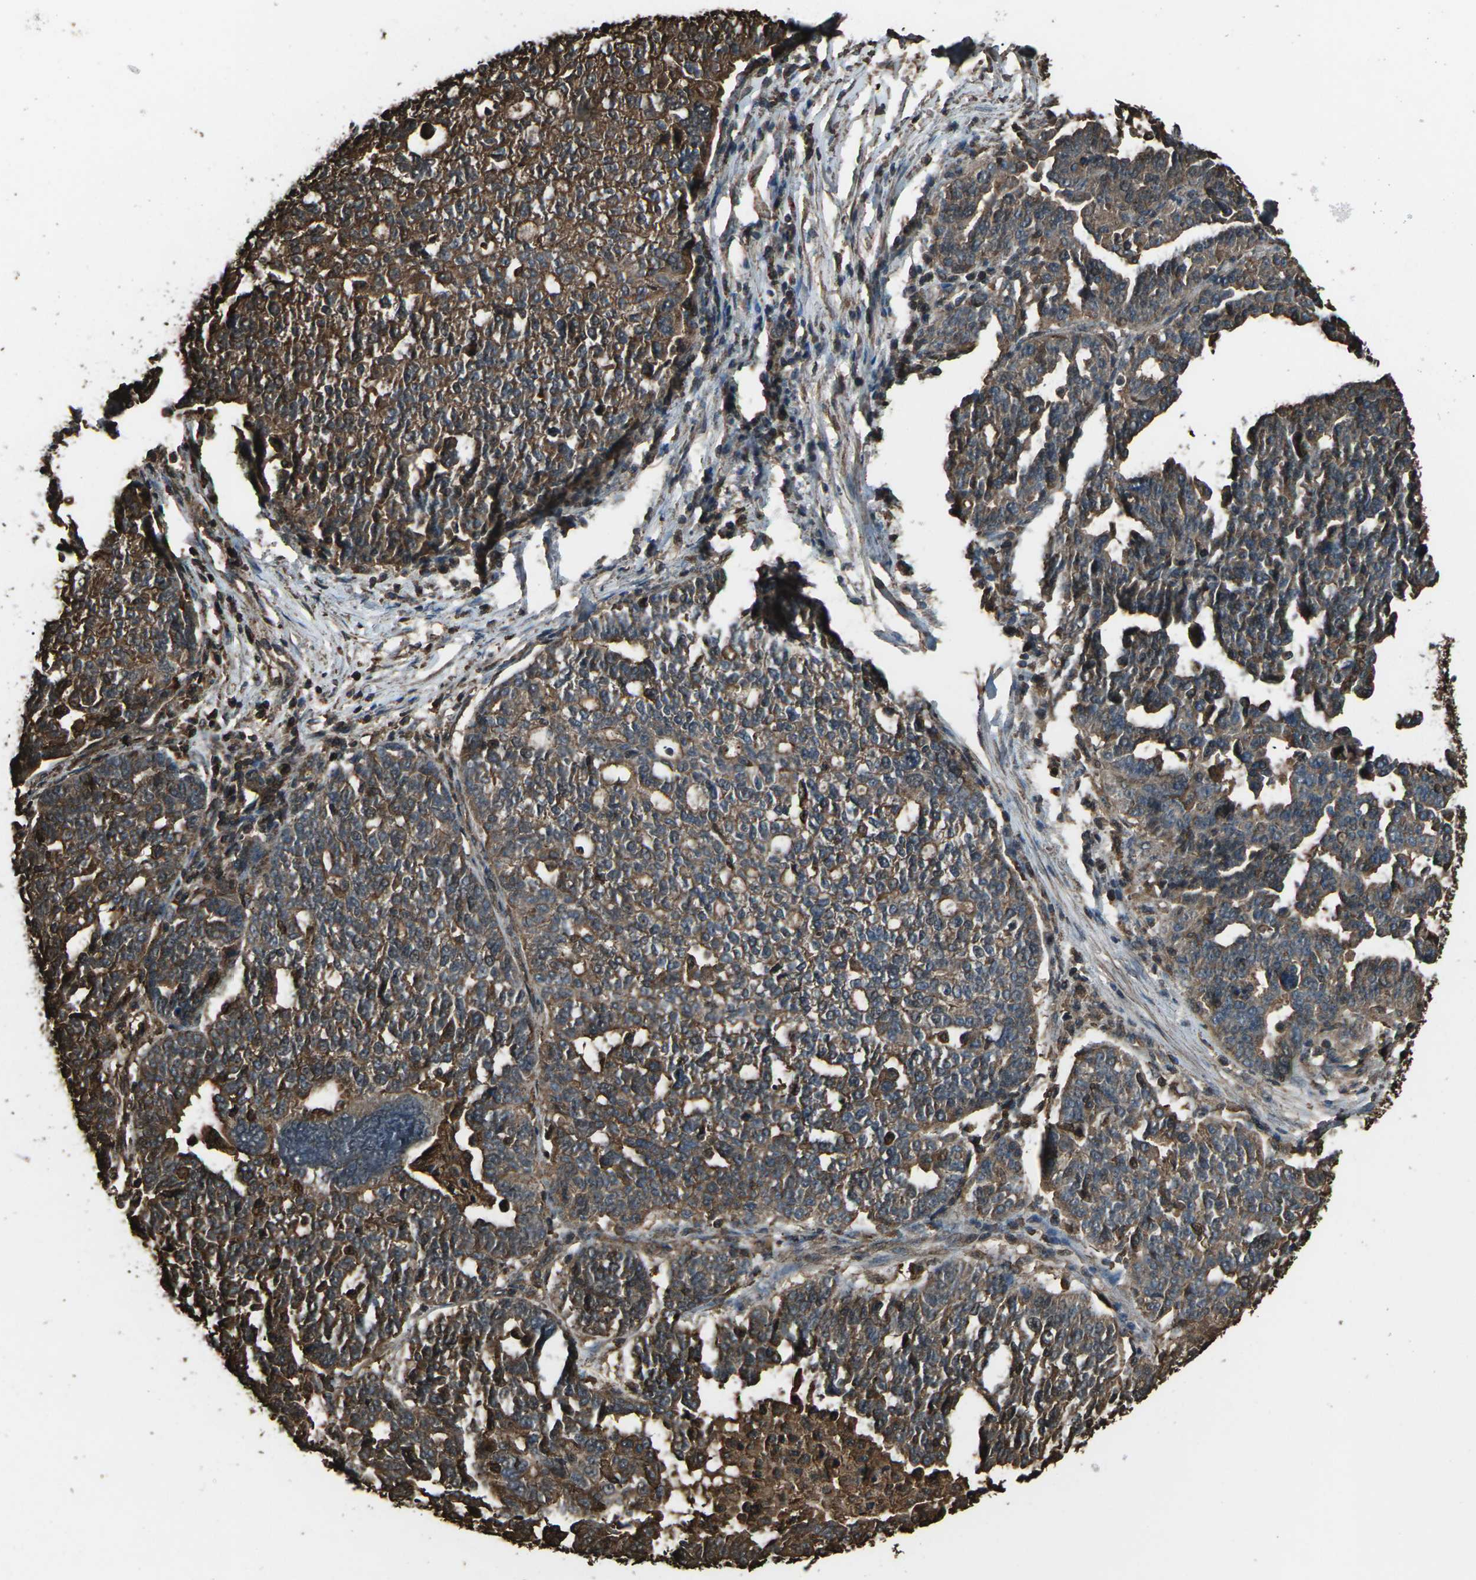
{"staining": {"intensity": "moderate", "quantity": ">75%", "location": "cytoplasmic/membranous"}, "tissue": "ovarian cancer", "cell_type": "Tumor cells", "image_type": "cancer", "snomed": [{"axis": "morphology", "description": "Cystadenocarcinoma, serous, NOS"}, {"axis": "topography", "description": "Ovary"}], "caption": "This is an image of immunohistochemistry (IHC) staining of ovarian cancer, which shows moderate positivity in the cytoplasmic/membranous of tumor cells.", "gene": "DHPS", "patient": {"sex": "female", "age": 59}}